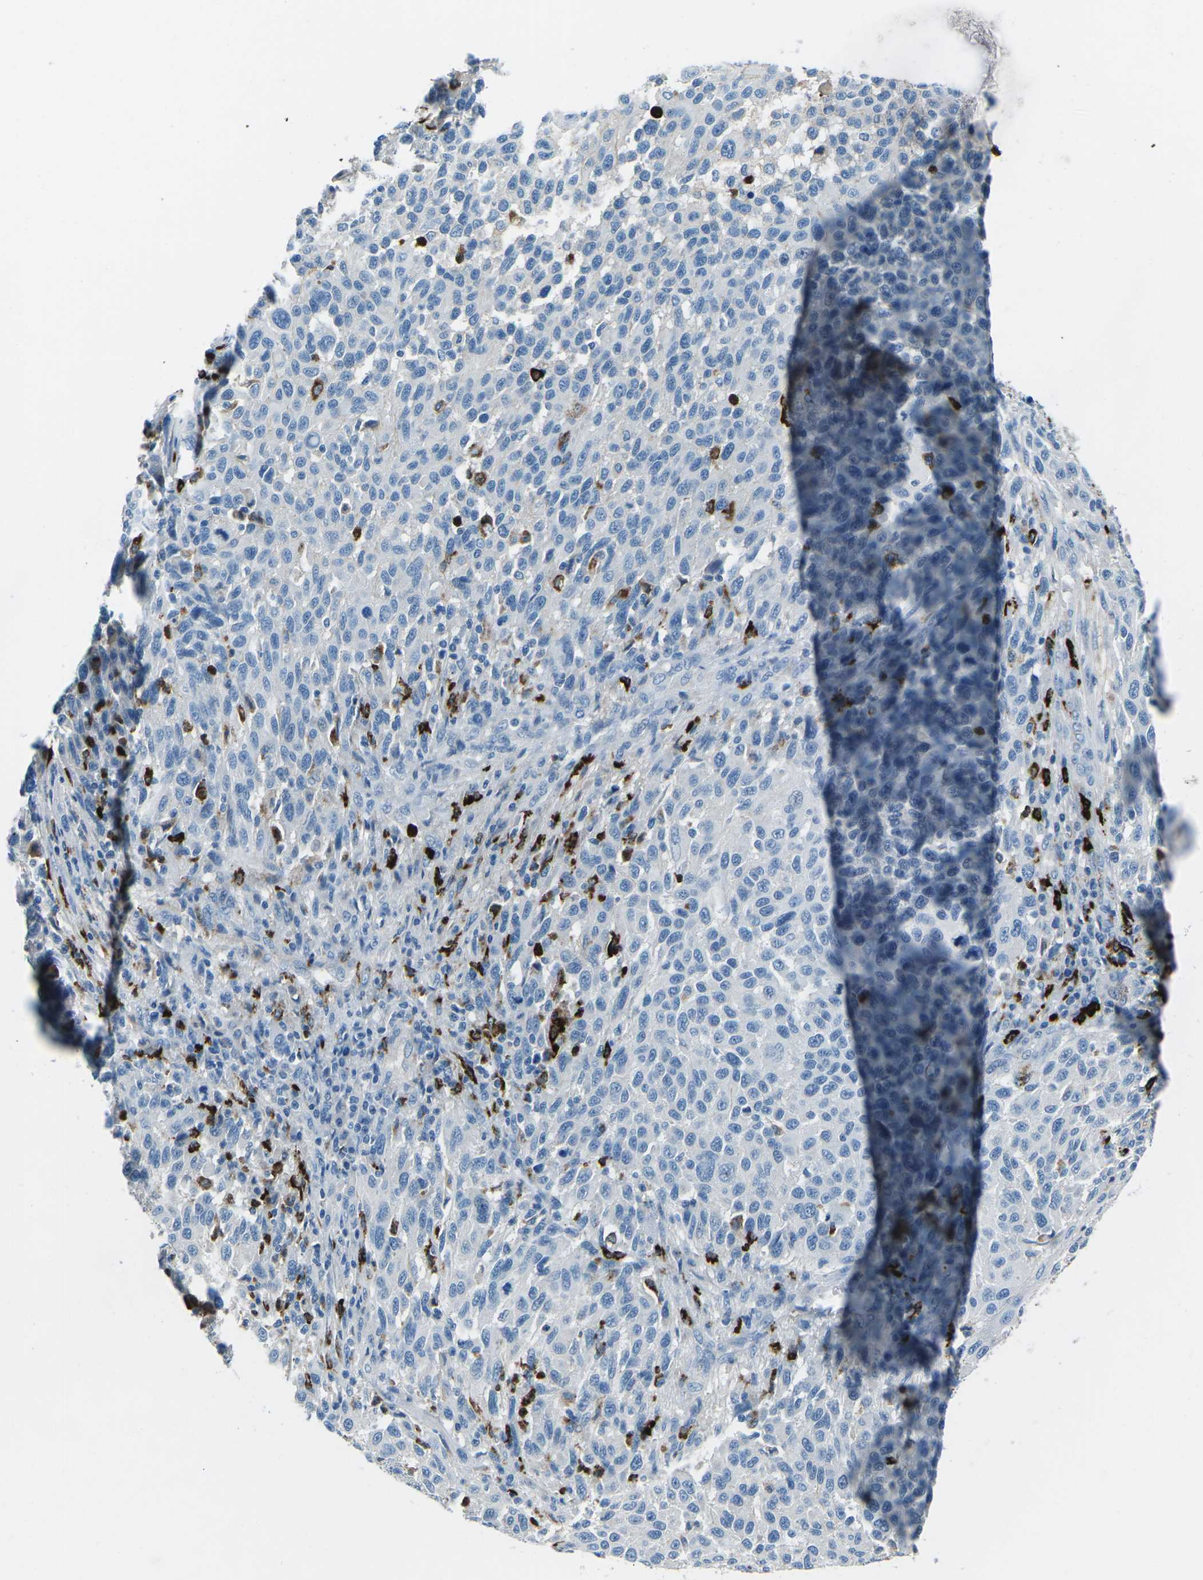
{"staining": {"intensity": "negative", "quantity": "none", "location": "none"}, "tissue": "melanoma", "cell_type": "Tumor cells", "image_type": "cancer", "snomed": [{"axis": "morphology", "description": "Malignant melanoma, Metastatic site"}, {"axis": "topography", "description": "Lymph node"}], "caption": "High power microscopy photomicrograph of an immunohistochemistry (IHC) micrograph of malignant melanoma (metastatic site), revealing no significant expression in tumor cells.", "gene": "FCN1", "patient": {"sex": "male", "age": 61}}